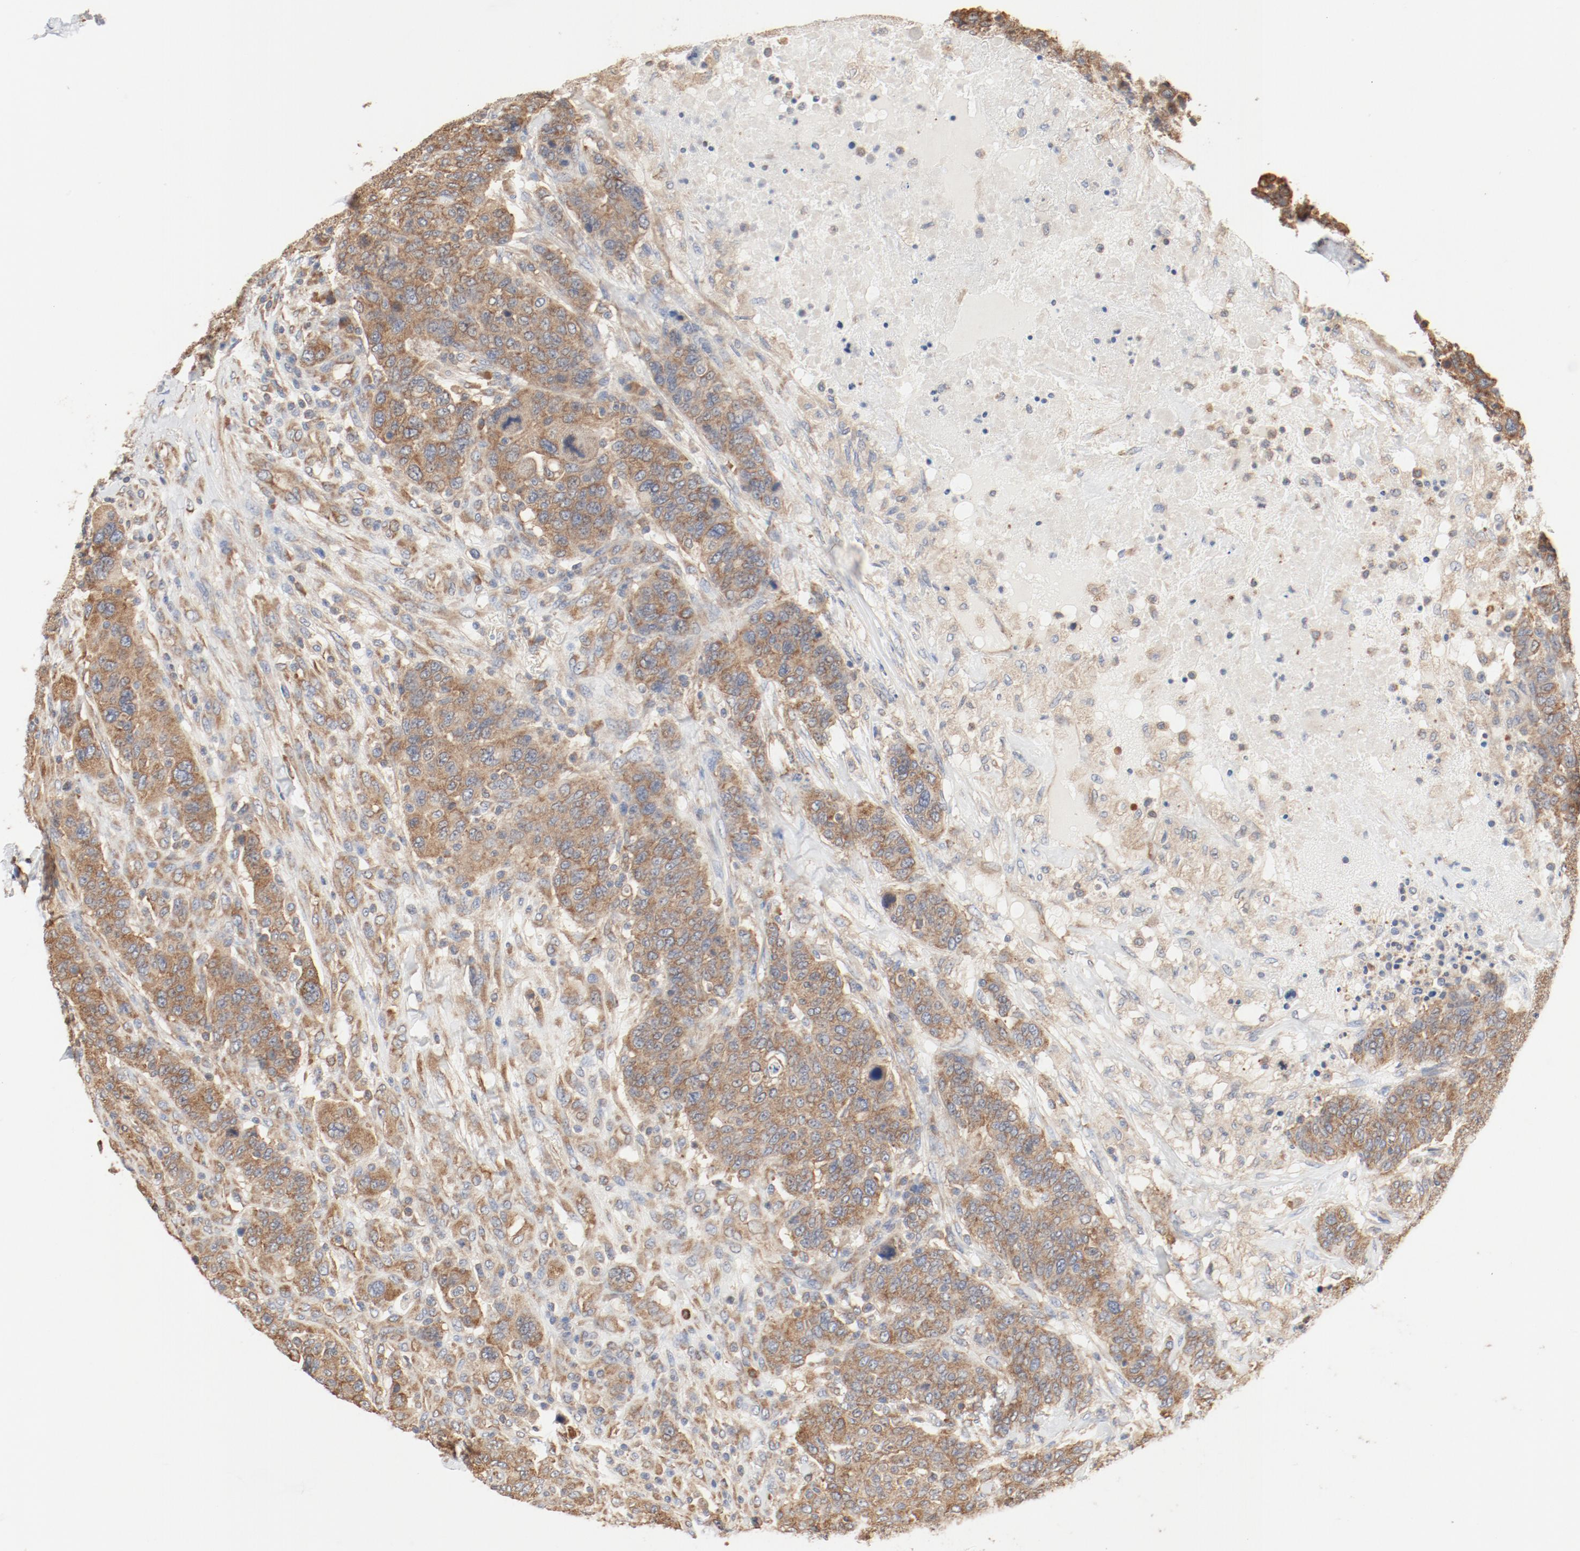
{"staining": {"intensity": "moderate", "quantity": ">75%", "location": "cytoplasmic/membranous"}, "tissue": "breast cancer", "cell_type": "Tumor cells", "image_type": "cancer", "snomed": [{"axis": "morphology", "description": "Duct carcinoma"}, {"axis": "topography", "description": "Breast"}], "caption": "Immunohistochemistry (IHC) histopathology image of breast infiltrating ductal carcinoma stained for a protein (brown), which displays medium levels of moderate cytoplasmic/membranous expression in about >75% of tumor cells.", "gene": "RPS6", "patient": {"sex": "female", "age": 37}}